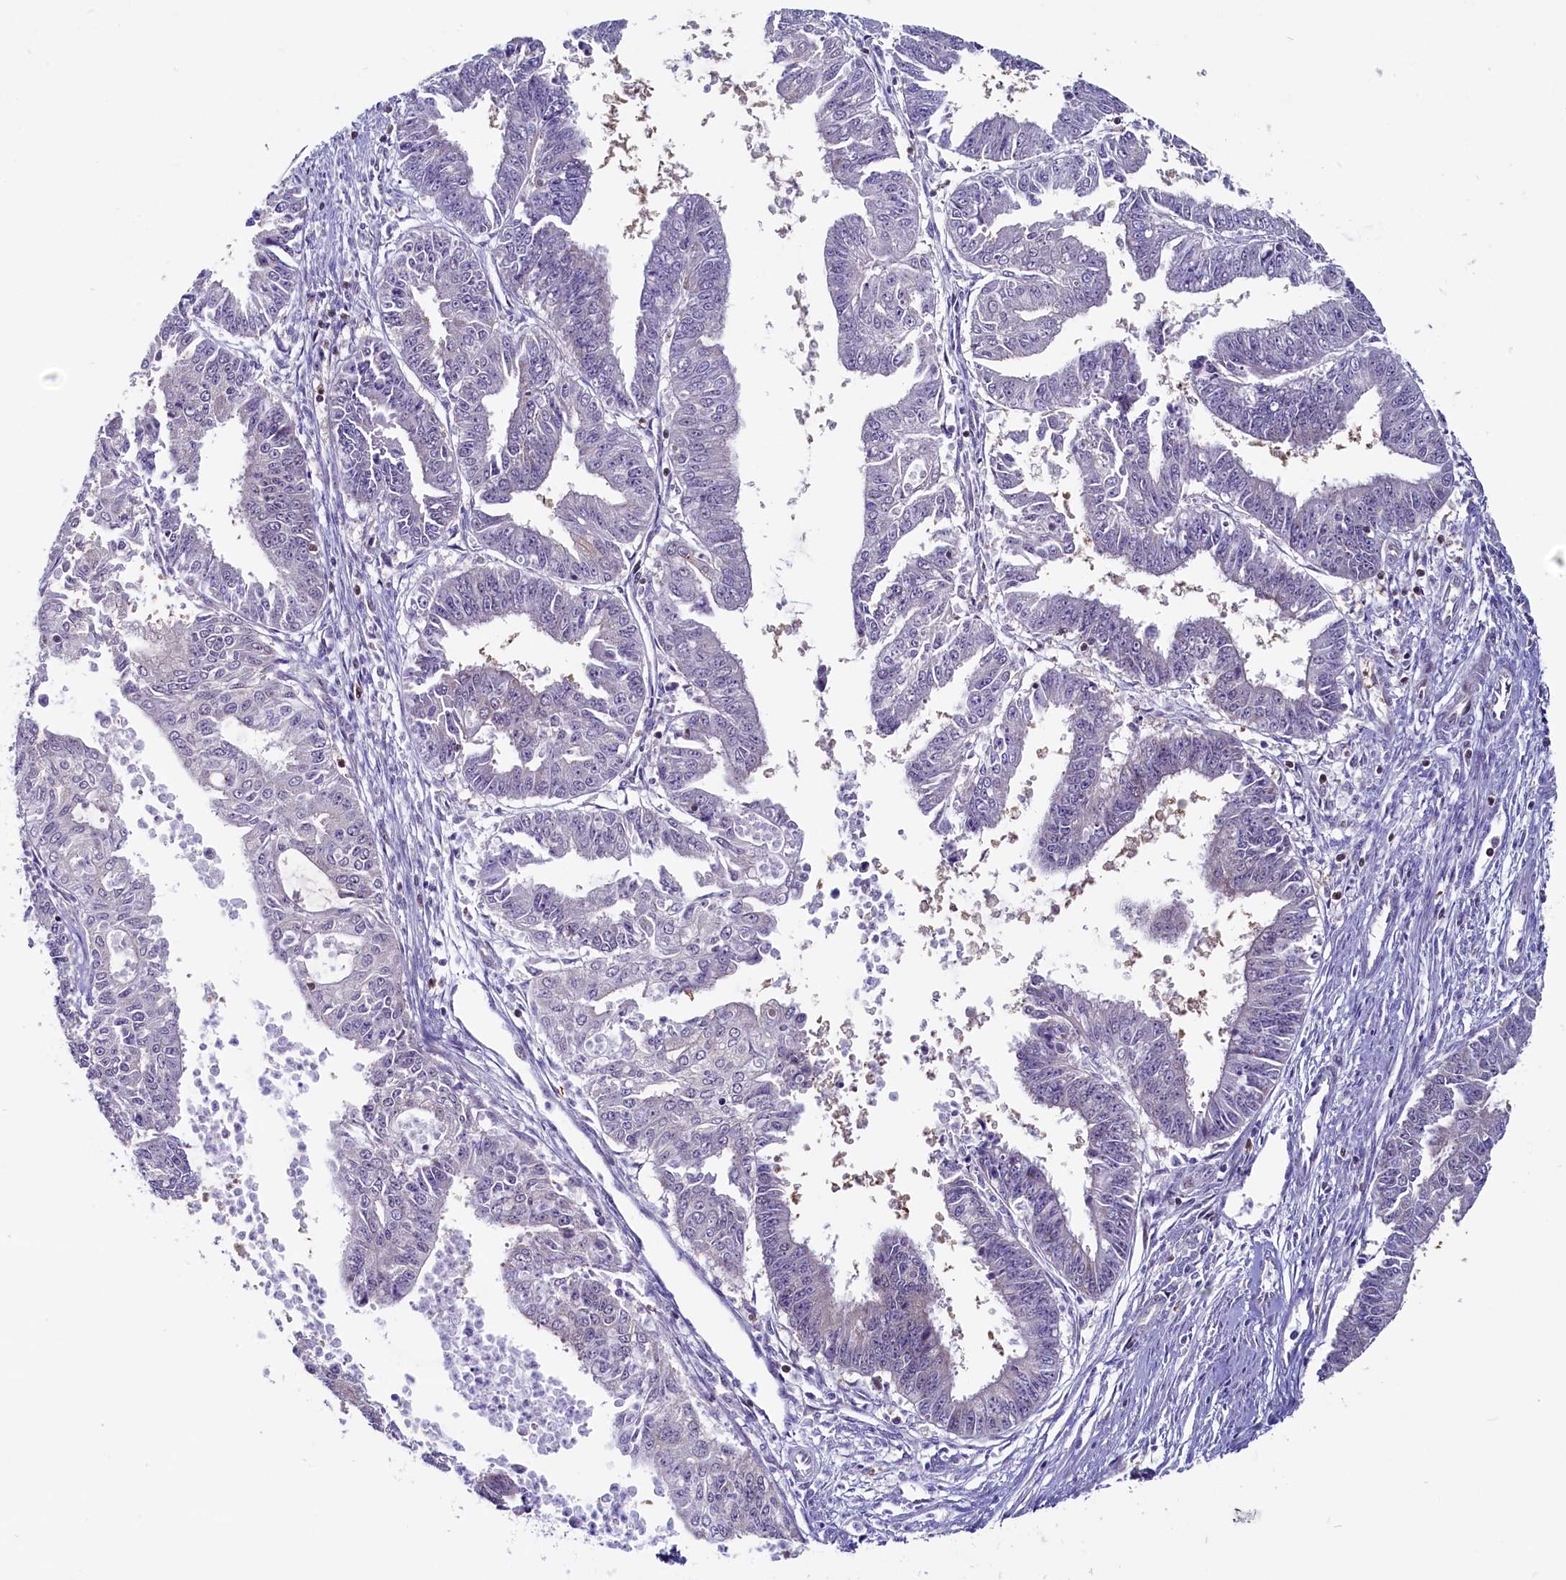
{"staining": {"intensity": "negative", "quantity": "none", "location": "none"}, "tissue": "endometrial cancer", "cell_type": "Tumor cells", "image_type": "cancer", "snomed": [{"axis": "morphology", "description": "Adenocarcinoma, NOS"}, {"axis": "topography", "description": "Endometrium"}], "caption": "Tumor cells are negative for protein expression in human endometrial cancer (adenocarcinoma).", "gene": "CIAPIN1", "patient": {"sex": "female", "age": 73}}